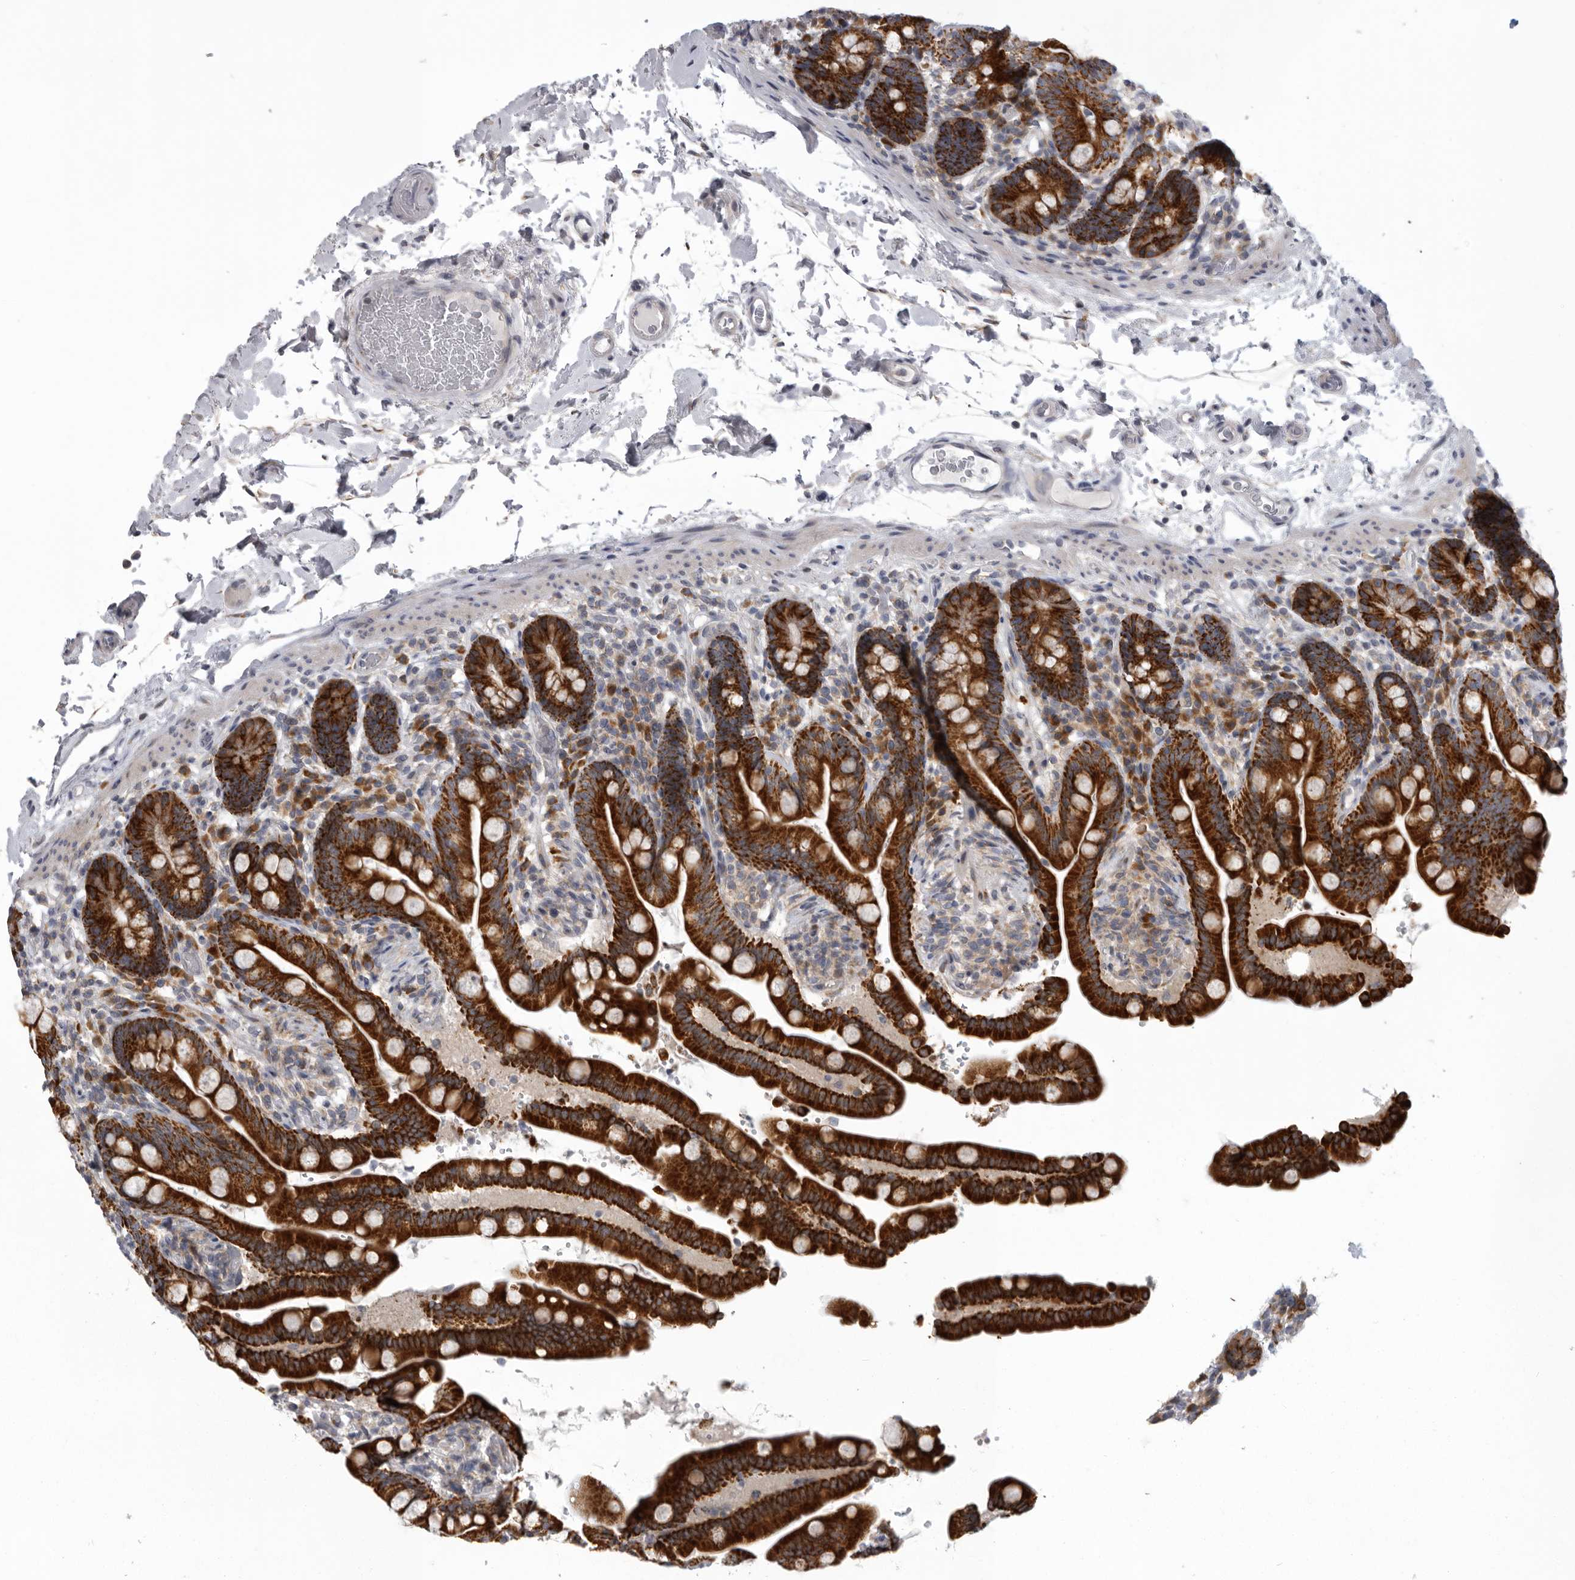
{"staining": {"intensity": "negative", "quantity": "none", "location": "none"}, "tissue": "colon", "cell_type": "Endothelial cells", "image_type": "normal", "snomed": [{"axis": "morphology", "description": "Normal tissue, NOS"}, {"axis": "topography", "description": "Smooth muscle"}, {"axis": "topography", "description": "Colon"}], "caption": "DAB (3,3'-diaminobenzidine) immunohistochemical staining of benign human colon exhibits no significant expression in endothelial cells. (DAB (3,3'-diaminobenzidine) immunohistochemistry (IHC) with hematoxylin counter stain).", "gene": "USP24", "patient": {"sex": "male", "age": 73}}